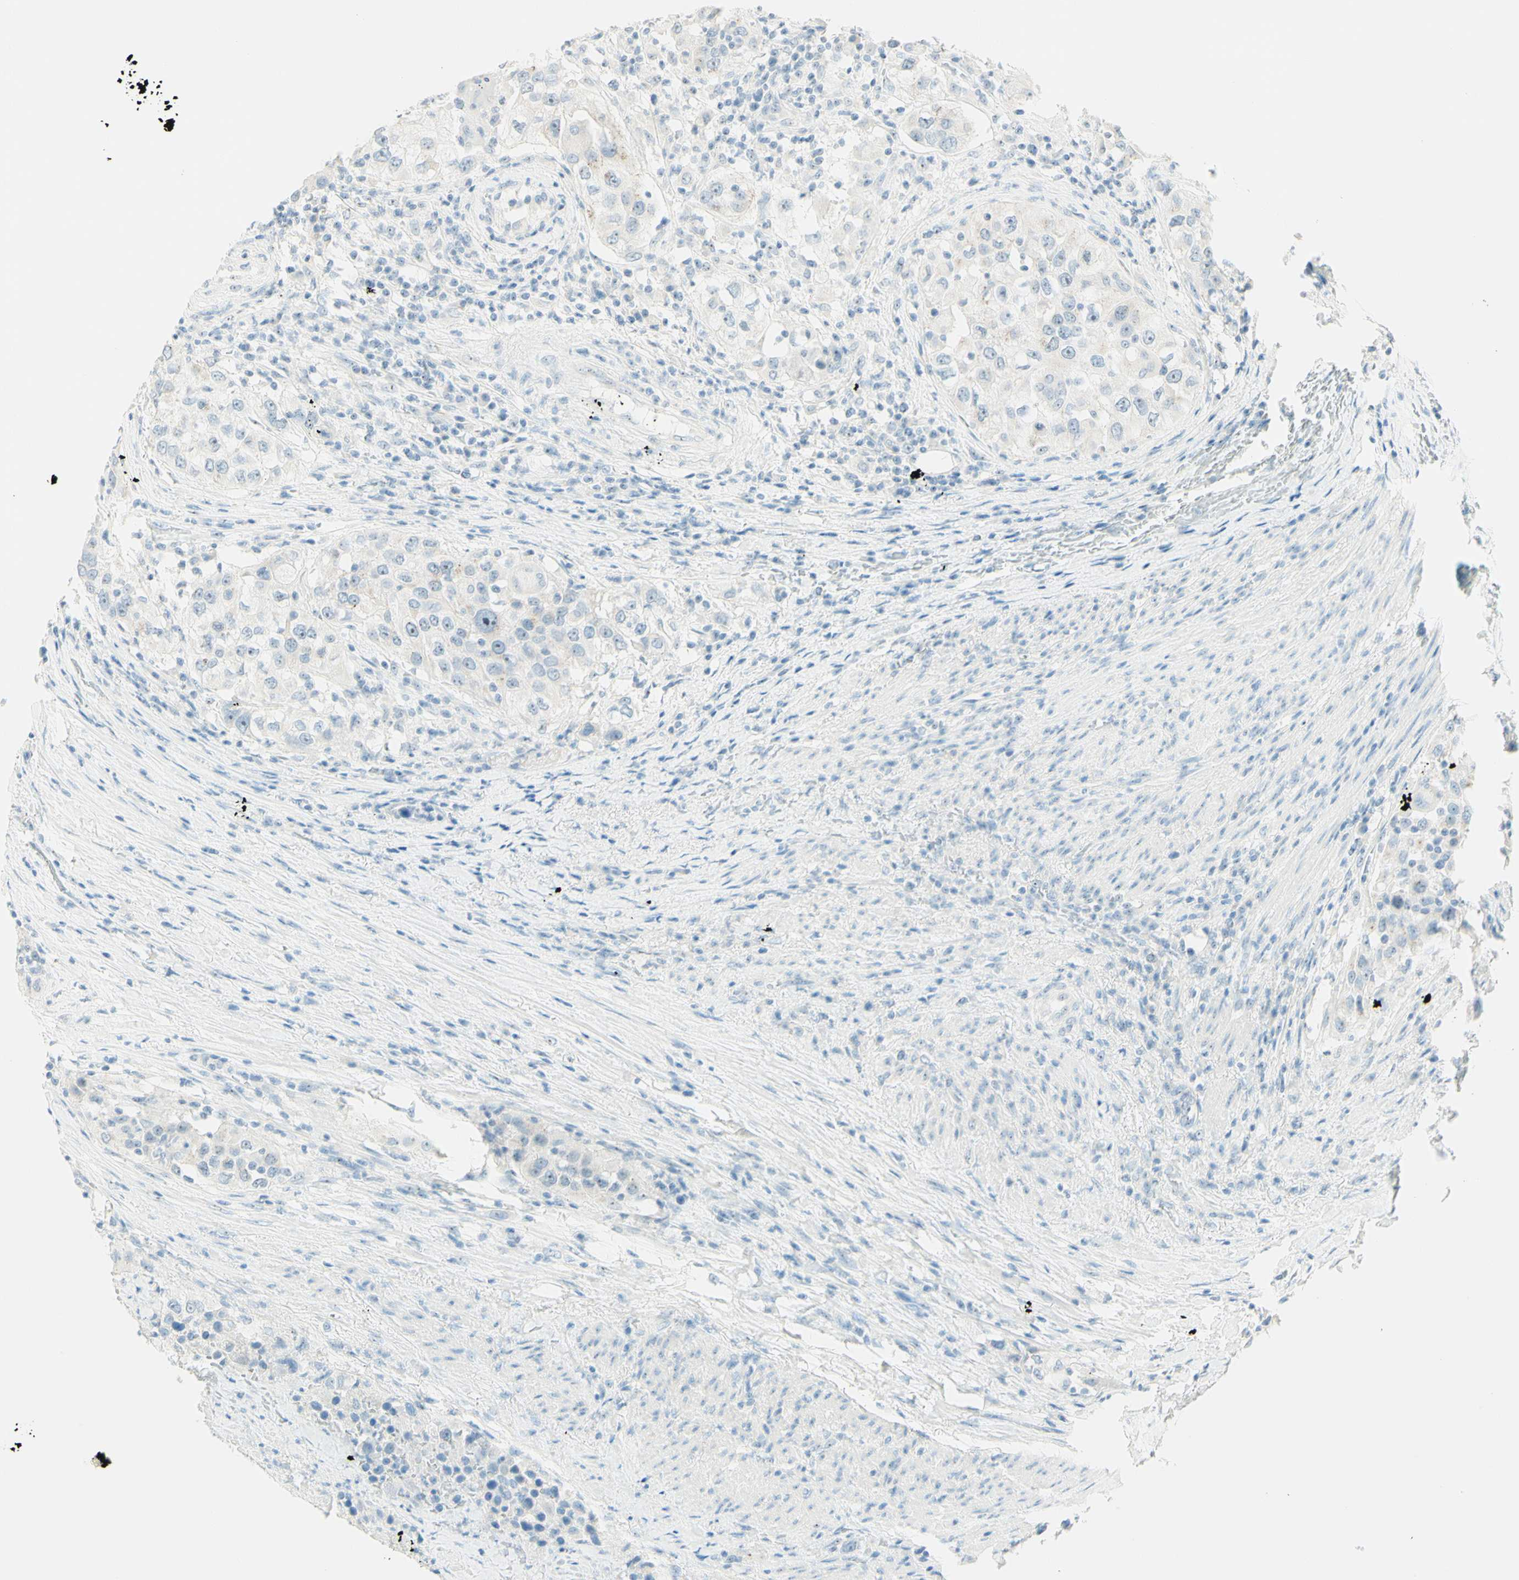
{"staining": {"intensity": "weak", "quantity": "<25%", "location": "nuclear"}, "tissue": "urothelial cancer", "cell_type": "Tumor cells", "image_type": "cancer", "snomed": [{"axis": "morphology", "description": "Urothelial carcinoma, High grade"}, {"axis": "topography", "description": "Urinary bladder"}], "caption": "IHC photomicrograph of neoplastic tissue: urothelial carcinoma (high-grade) stained with DAB (3,3'-diaminobenzidine) reveals no significant protein expression in tumor cells.", "gene": "FMR1NB", "patient": {"sex": "female", "age": 80}}